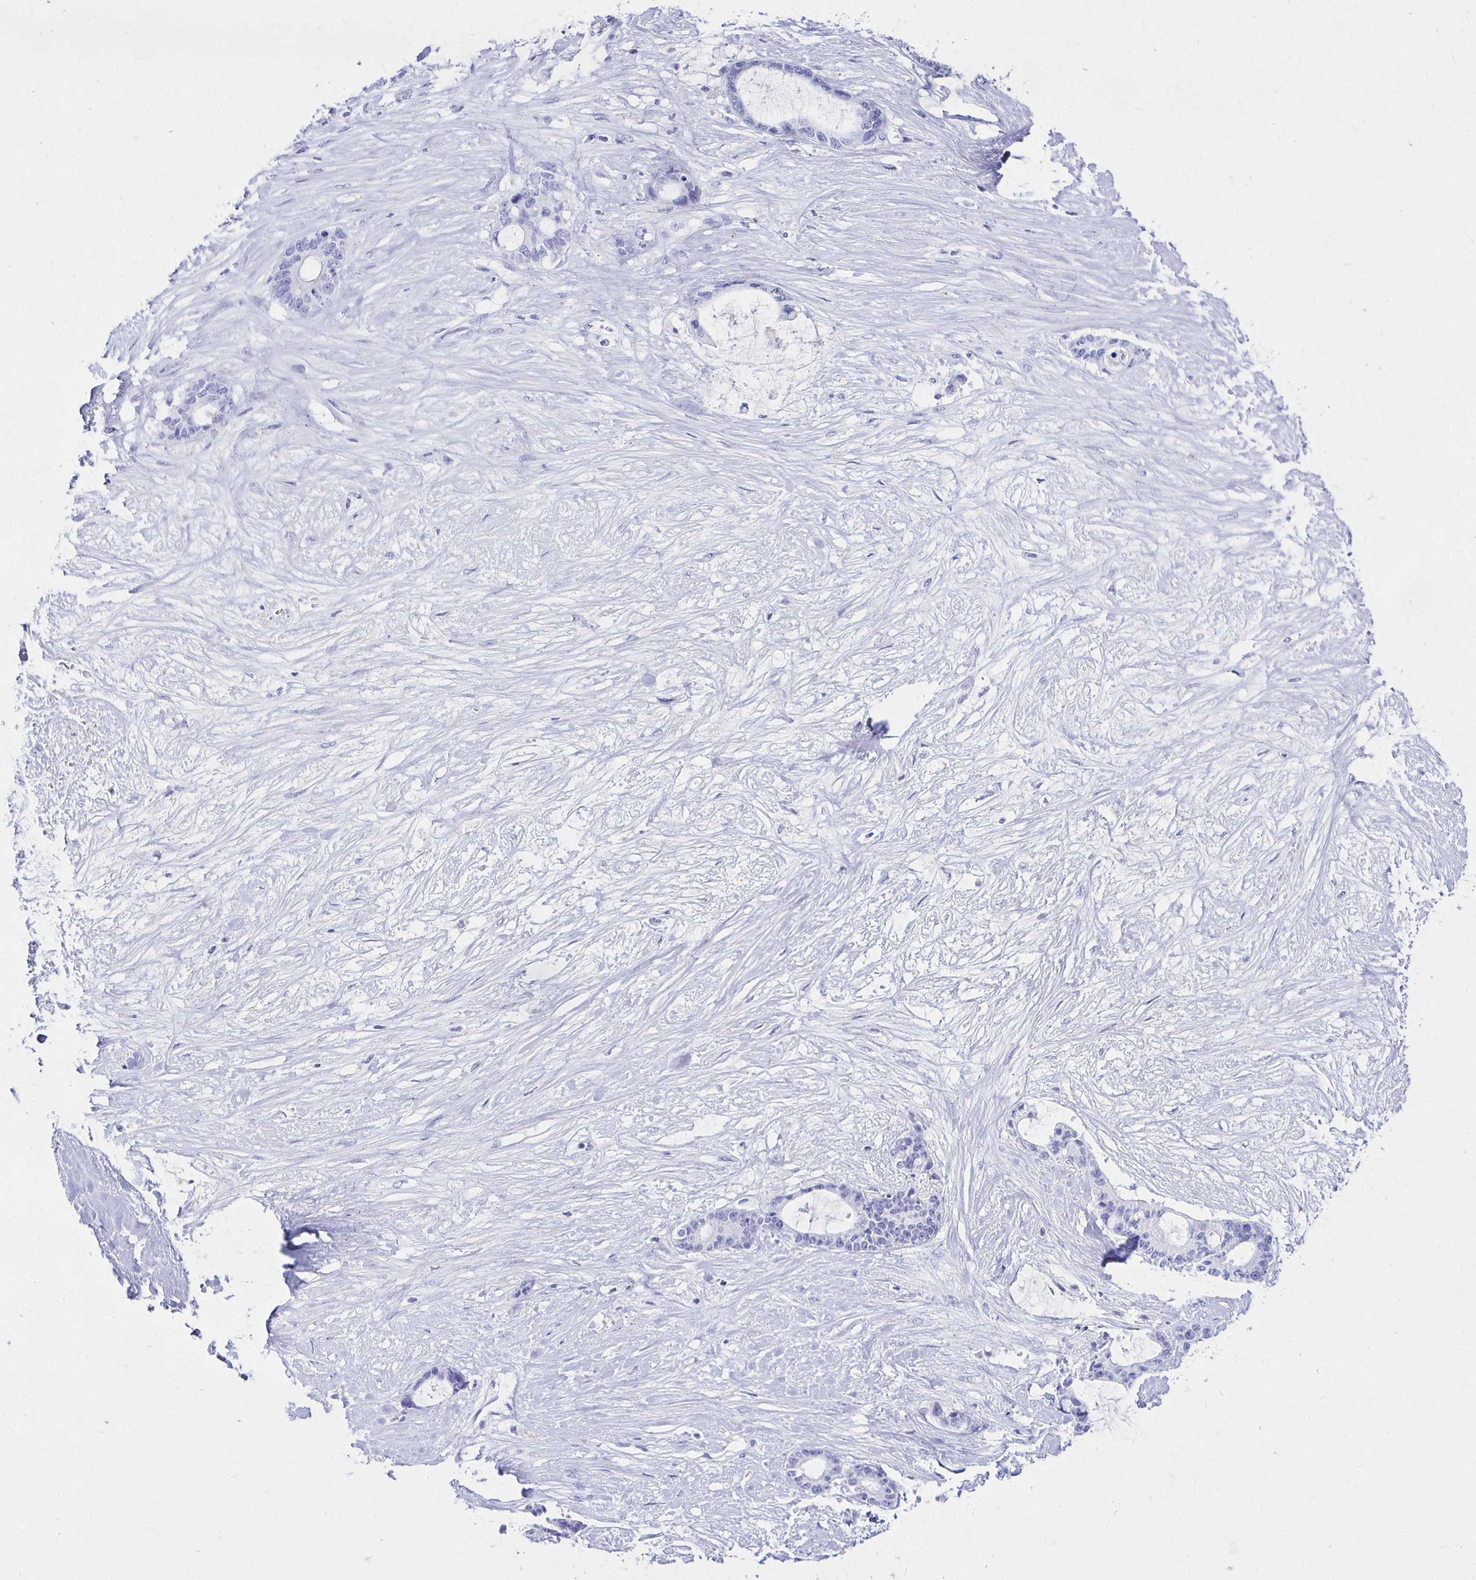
{"staining": {"intensity": "negative", "quantity": "none", "location": "none"}, "tissue": "liver cancer", "cell_type": "Tumor cells", "image_type": "cancer", "snomed": [{"axis": "morphology", "description": "Normal tissue, NOS"}, {"axis": "morphology", "description": "Cholangiocarcinoma"}, {"axis": "topography", "description": "Liver"}, {"axis": "topography", "description": "Peripheral nerve tissue"}], "caption": "Image shows no protein expression in tumor cells of cholangiocarcinoma (liver) tissue.", "gene": "UMOD", "patient": {"sex": "female", "age": 73}}